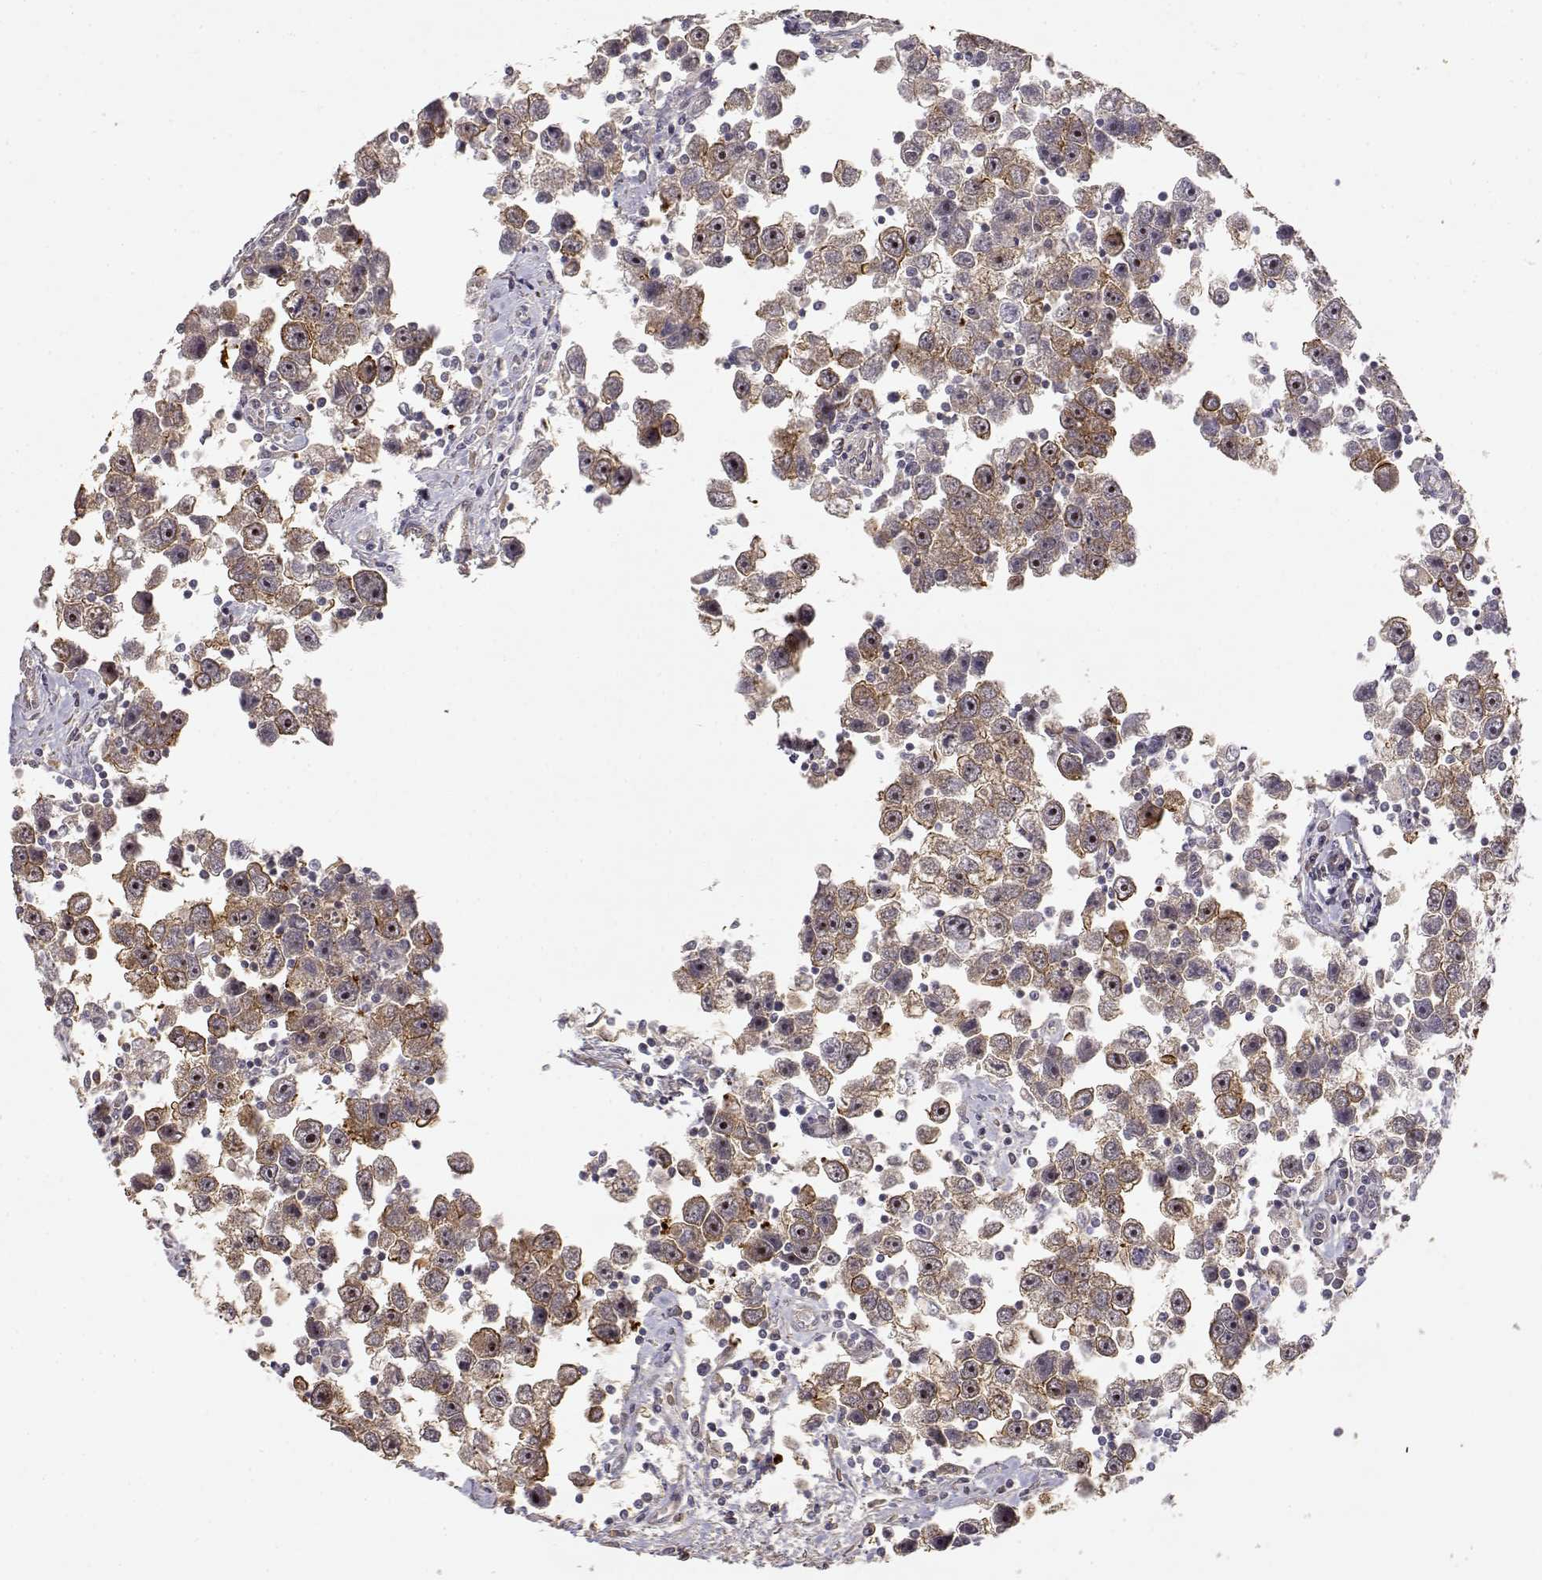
{"staining": {"intensity": "weak", "quantity": ">75%", "location": "cytoplasmic/membranous"}, "tissue": "testis cancer", "cell_type": "Tumor cells", "image_type": "cancer", "snomed": [{"axis": "morphology", "description": "Seminoma, NOS"}, {"axis": "topography", "description": "Testis"}], "caption": "Protein expression analysis of human testis cancer reveals weak cytoplasmic/membranous expression in approximately >75% of tumor cells. The staining is performed using DAB (3,3'-diaminobenzidine) brown chromogen to label protein expression. The nuclei are counter-stained blue using hematoxylin.", "gene": "PICK1", "patient": {"sex": "male", "age": 30}}